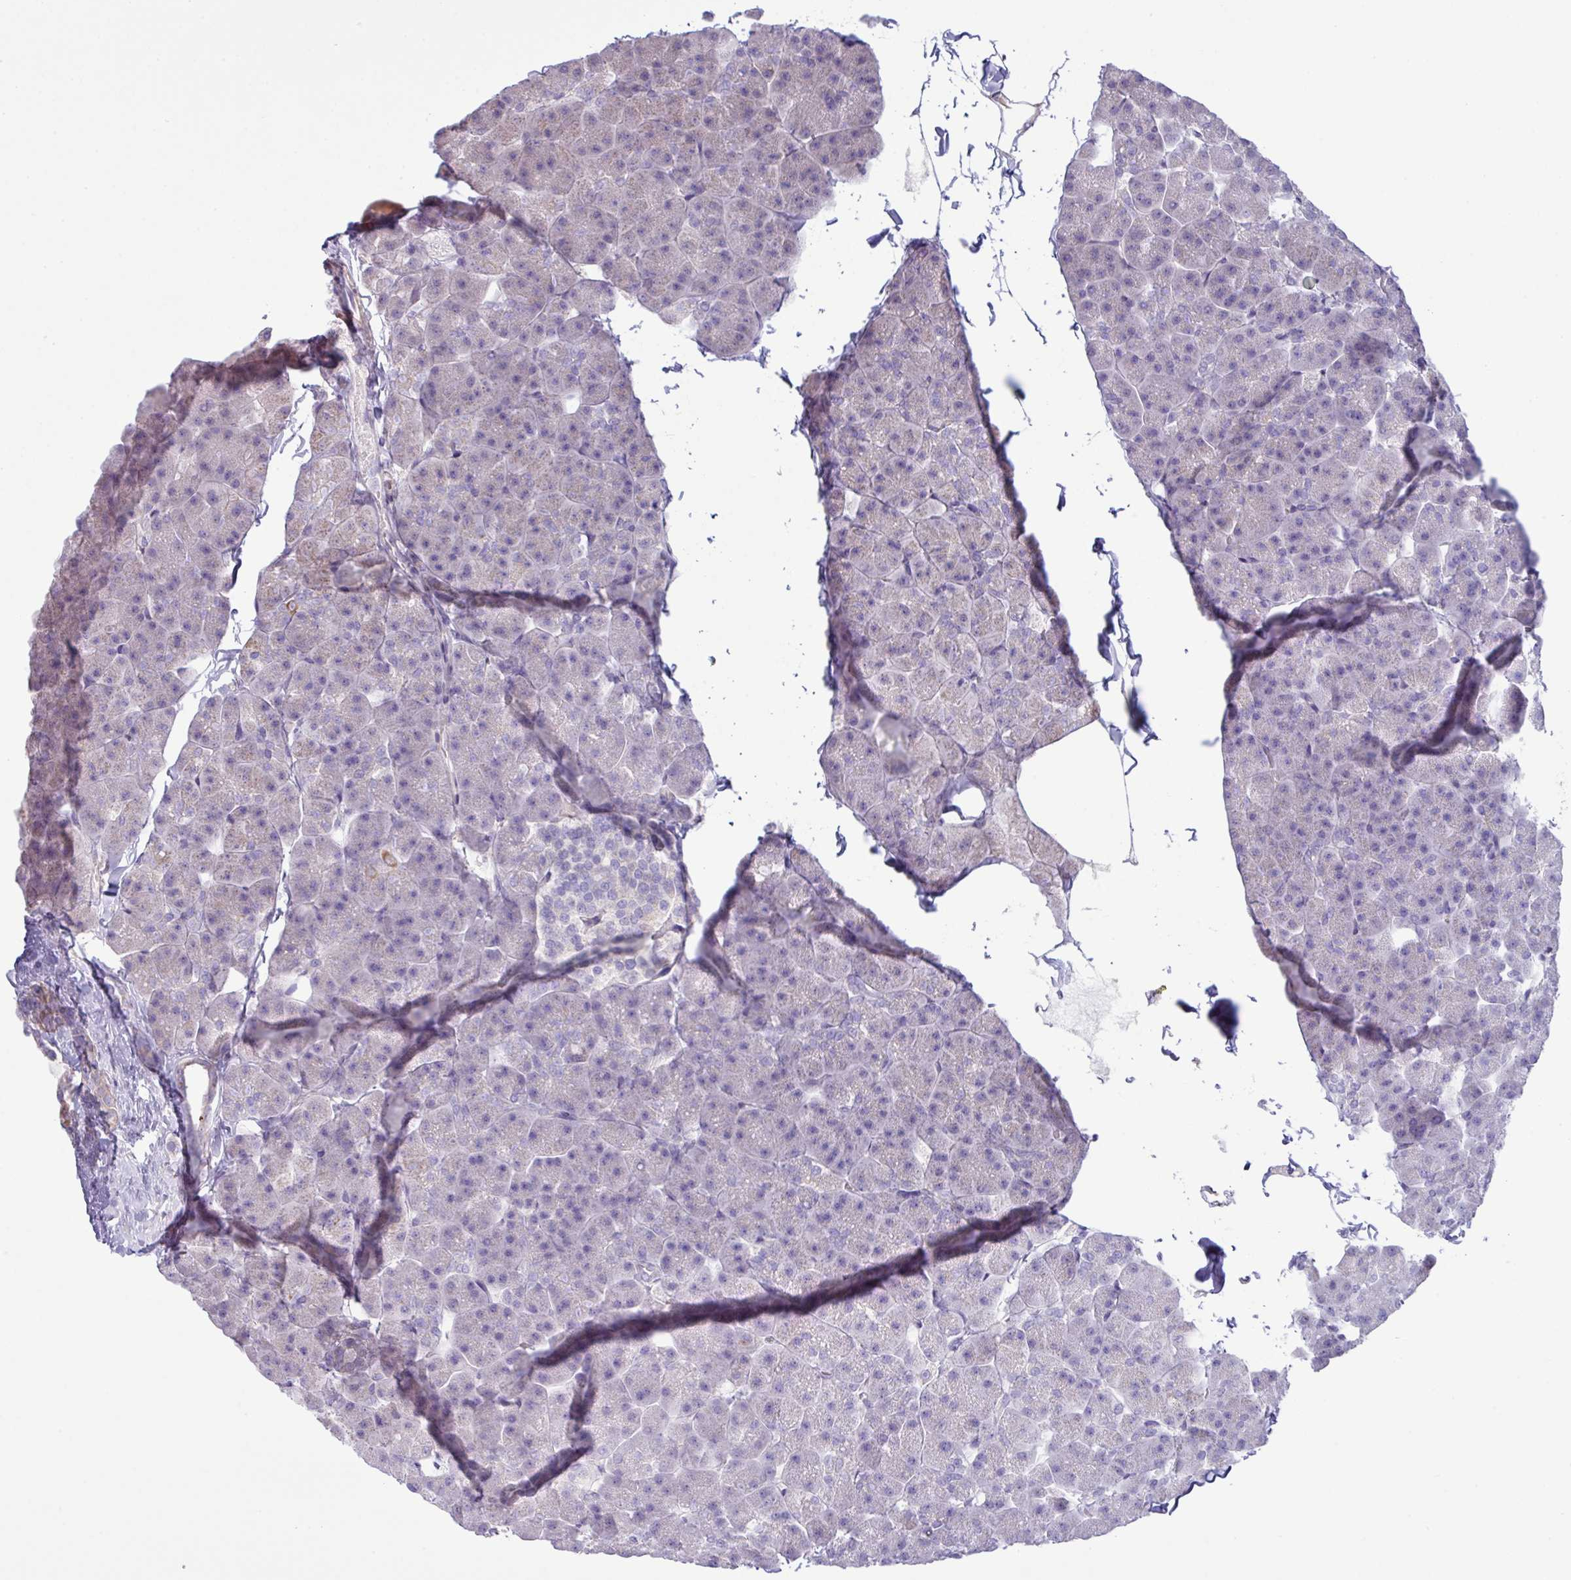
{"staining": {"intensity": "negative", "quantity": "none", "location": "none"}, "tissue": "pancreas", "cell_type": "Exocrine glandular cells", "image_type": "normal", "snomed": [{"axis": "morphology", "description": "Normal tissue, NOS"}, {"axis": "topography", "description": "Pancreas"}], "caption": "High power microscopy micrograph of an IHC micrograph of benign pancreas, revealing no significant staining in exocrine glandular cells.", "gene": "IRGC", "patient": {"sex": "male", "age": 35}}